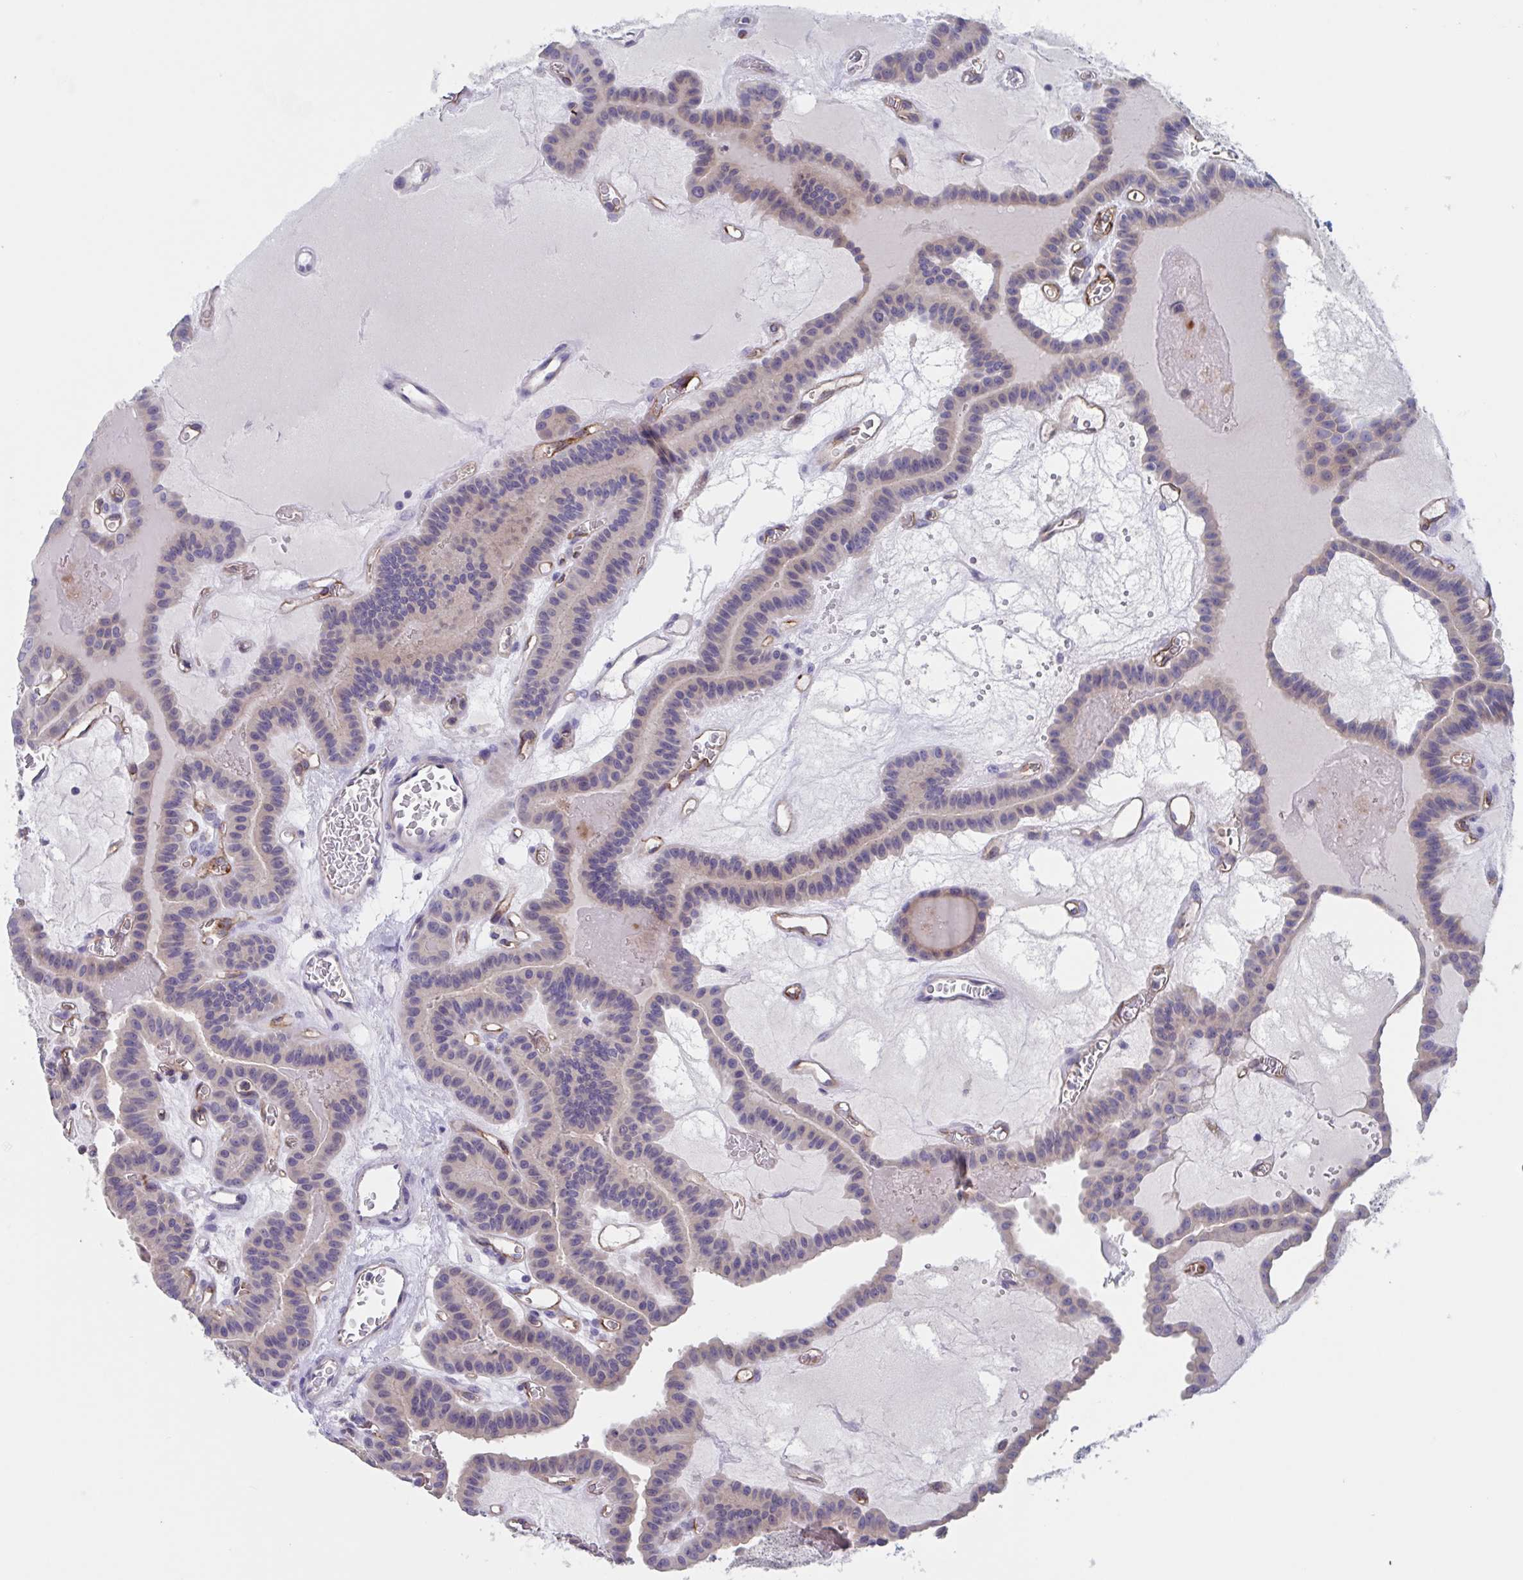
{"staining": {"intensity": "negative", "quantity": "none", "location": "none"}, "tissue": "thyroid cancer", "cell_type": "Tumor cells", "image_type": "cancer", "snomed": [{"axis": "morphology", "description": "Papillary adenocarcinoma, NOS"}, {"axis": "topography", "description": "Thyroid gland"}], "caption": "Immunohistochemical staining of human thyroid papillary adenocarcinoma reveals no significant expression in tumor cells.", "gene": "ST14", "patient": {"sex": "male", "age": 87}}